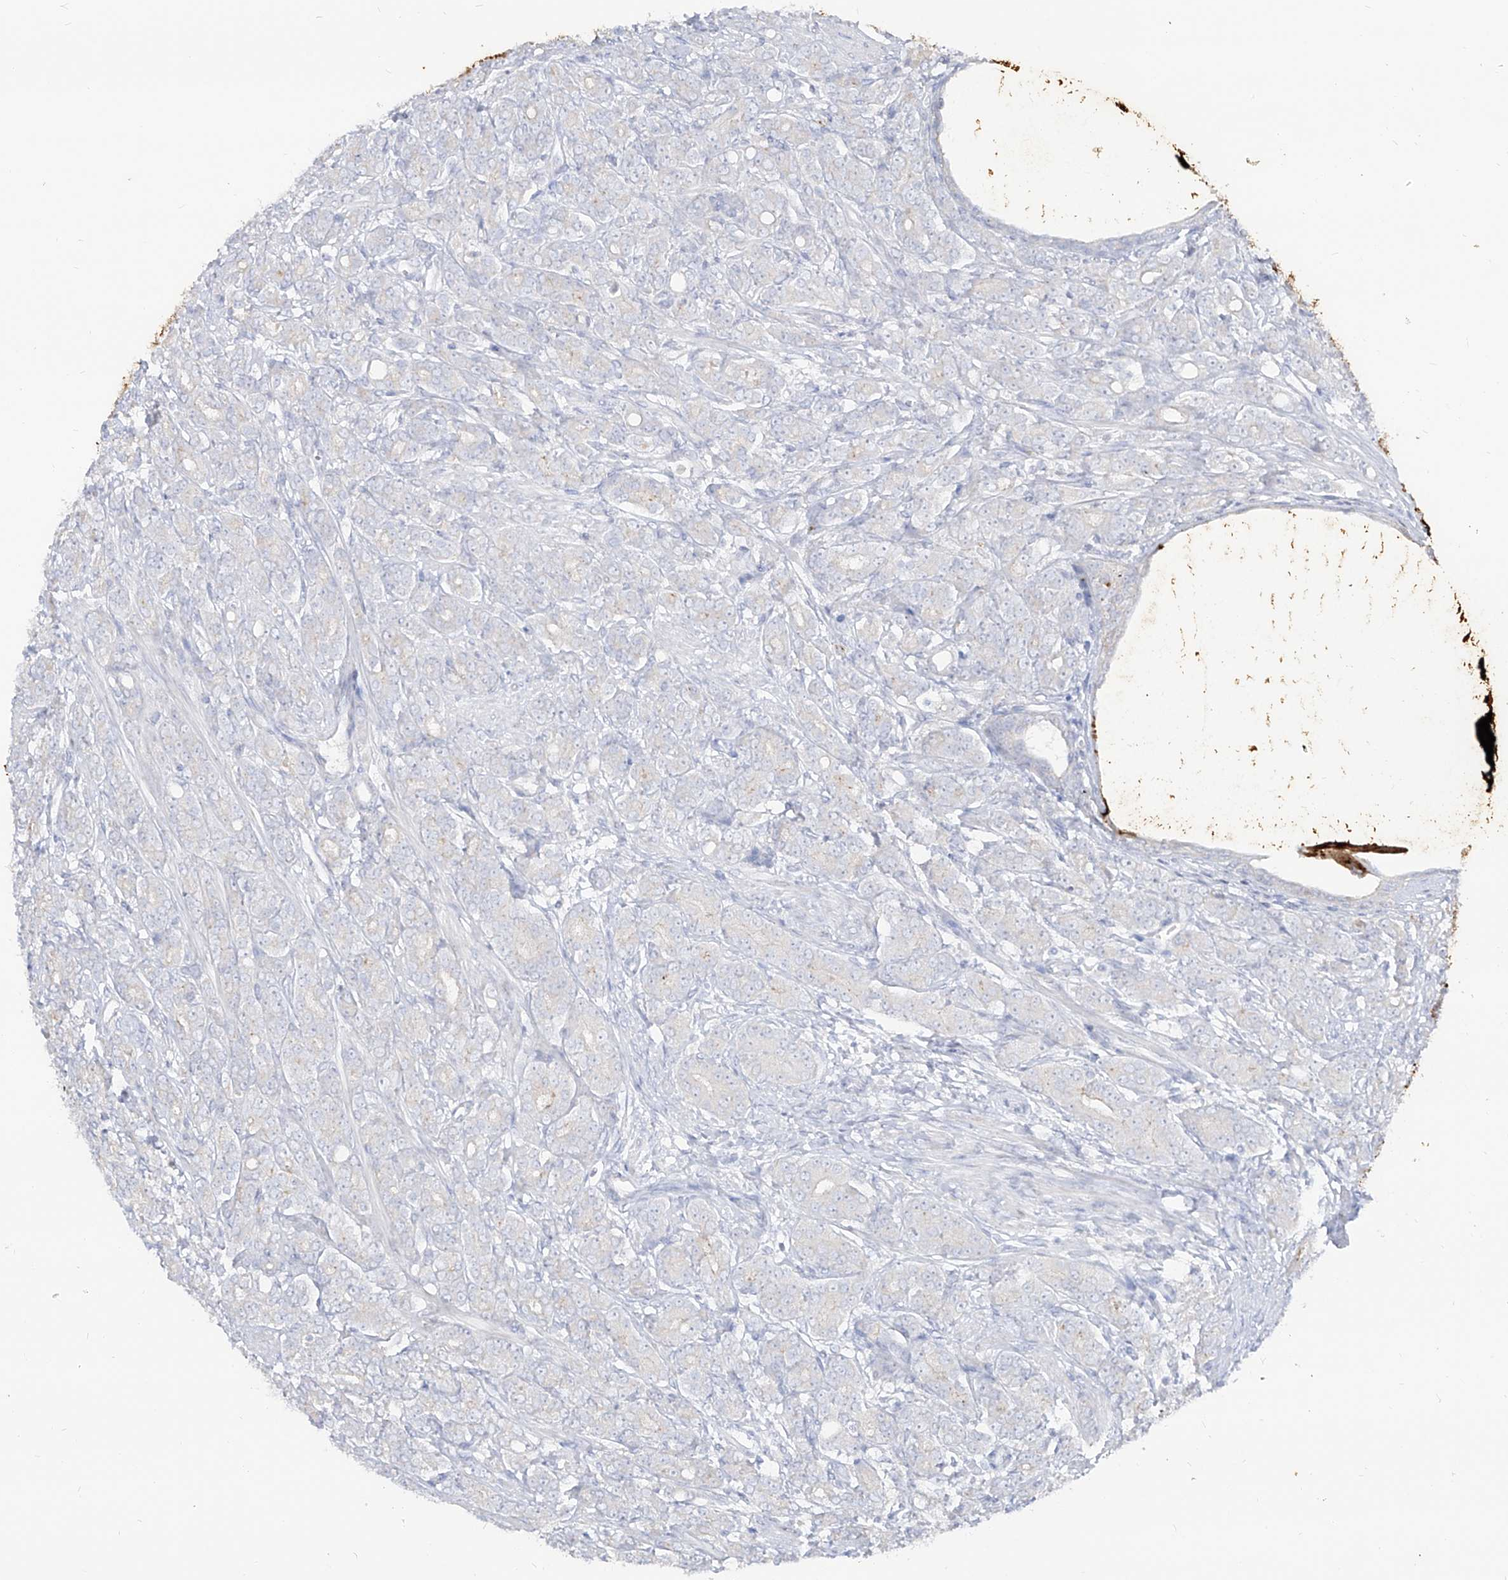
{"staining": {"intensity": "negative", "quantity": "none", "location": "none"}, "tissue": "prostate cancer", "cell_type": "Tumor cells", "image_type": "cancer", "snomed": [{"axis": "morphology", "description": "Adenocarcinoma, High grade"}, {"axis": "topography", "description": "Prostate"}], "caption": "Tumor cells show no significant protein positivity in prostate adenocarcinoma (high-grade).", "gene": "RBFOX3", "patient": {"sex": "male", "age": 62}}